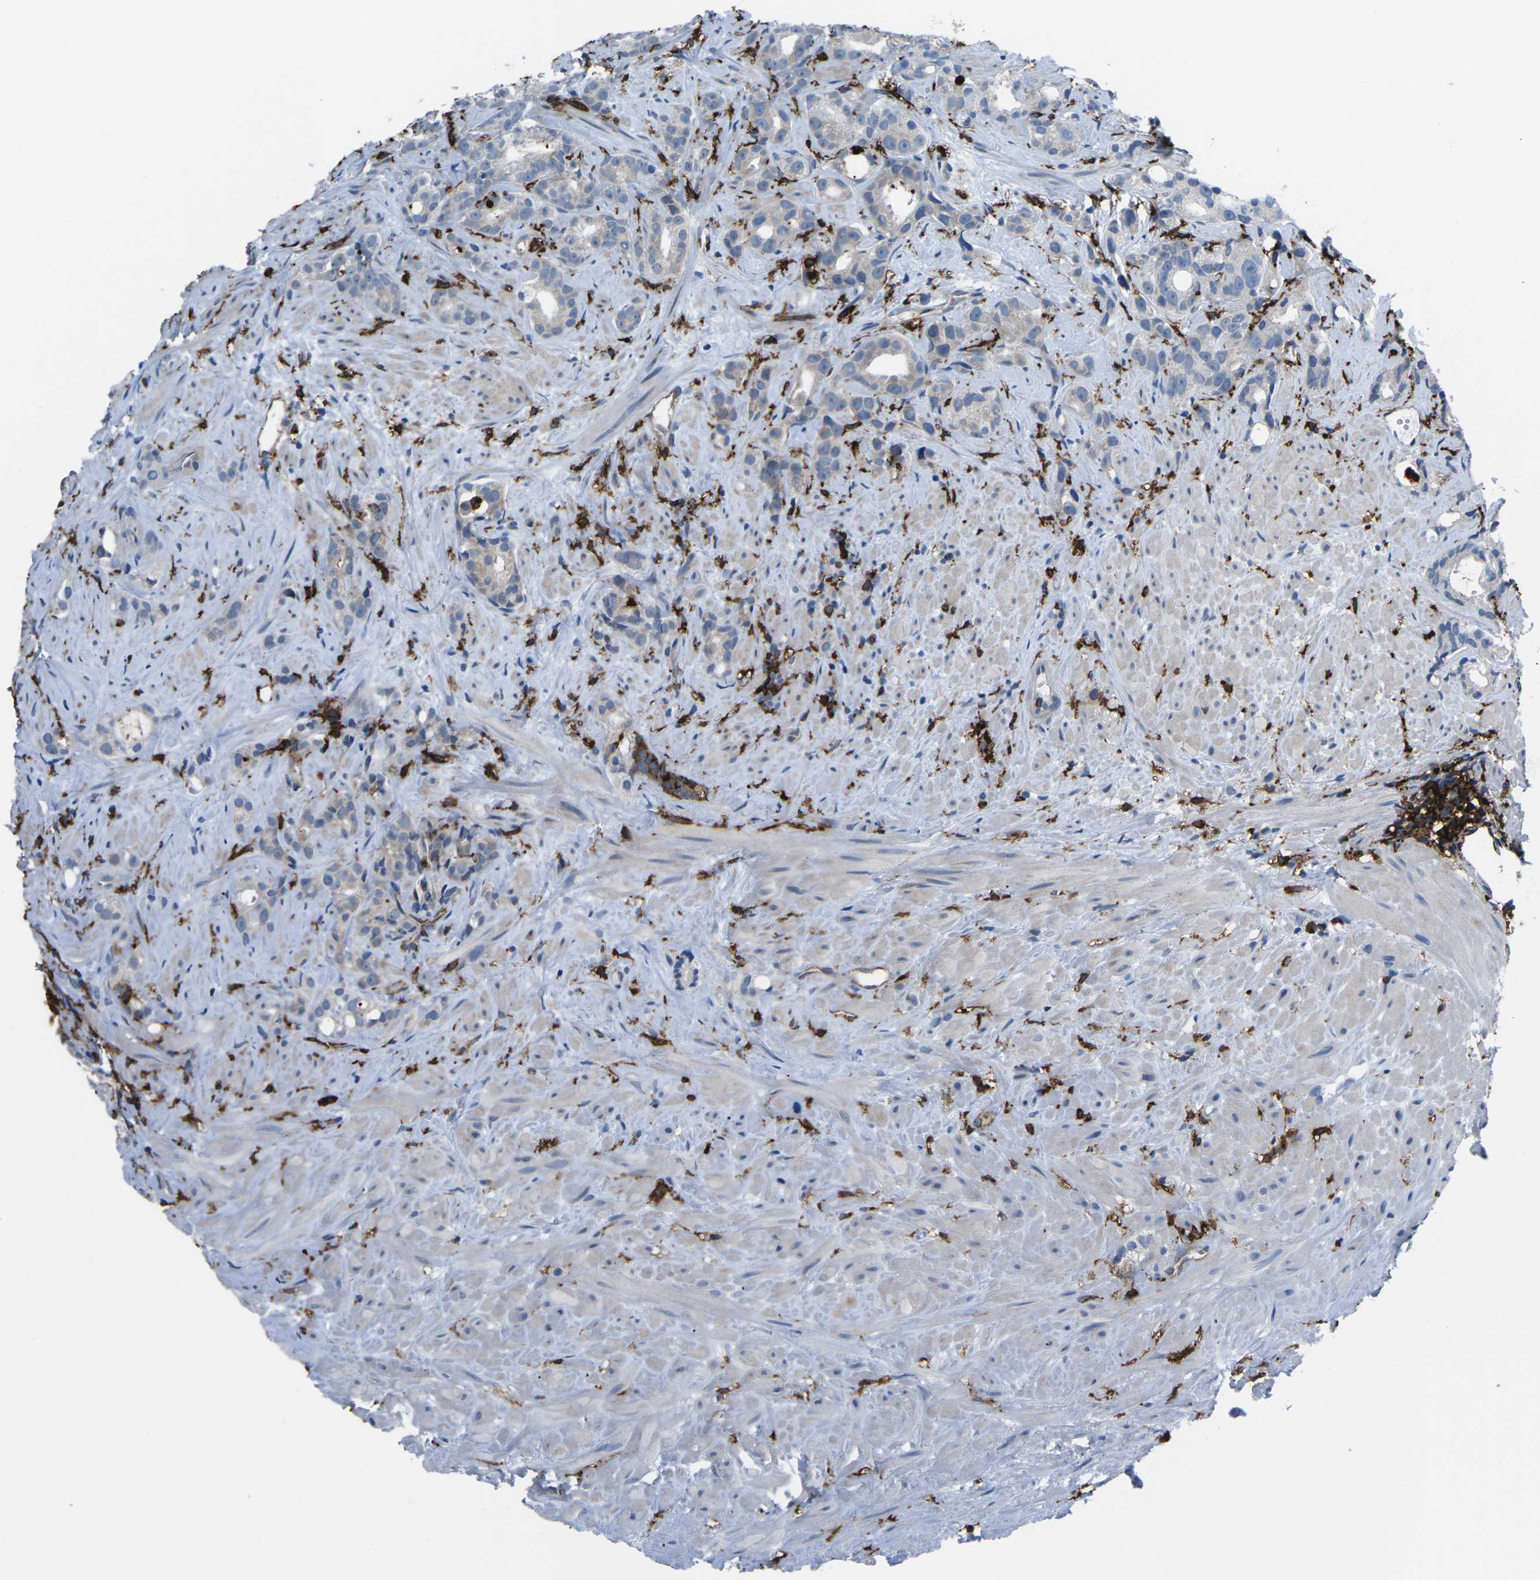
{"staining": {"intensity": "weak", "quantity": "<25%", "location": "cytoplasmic/membranous"}, "tissue": "prostate cancer", "cell_type": "Tumor cells", "image_type": "cancer", "snomed": [{"axis": "morphology", "description": "Adenocarcinoma, Low grade"}, {"axis": "topography", "description": "Prostate"}], "caption": "This is an immunohistochemistry (IHC) micrograph of human low-grade adenocarcinoma (prostate). There is no staining in tumor cells.", "gene": "PTPN1", "patient": {"sex": "male", "age": 89}}